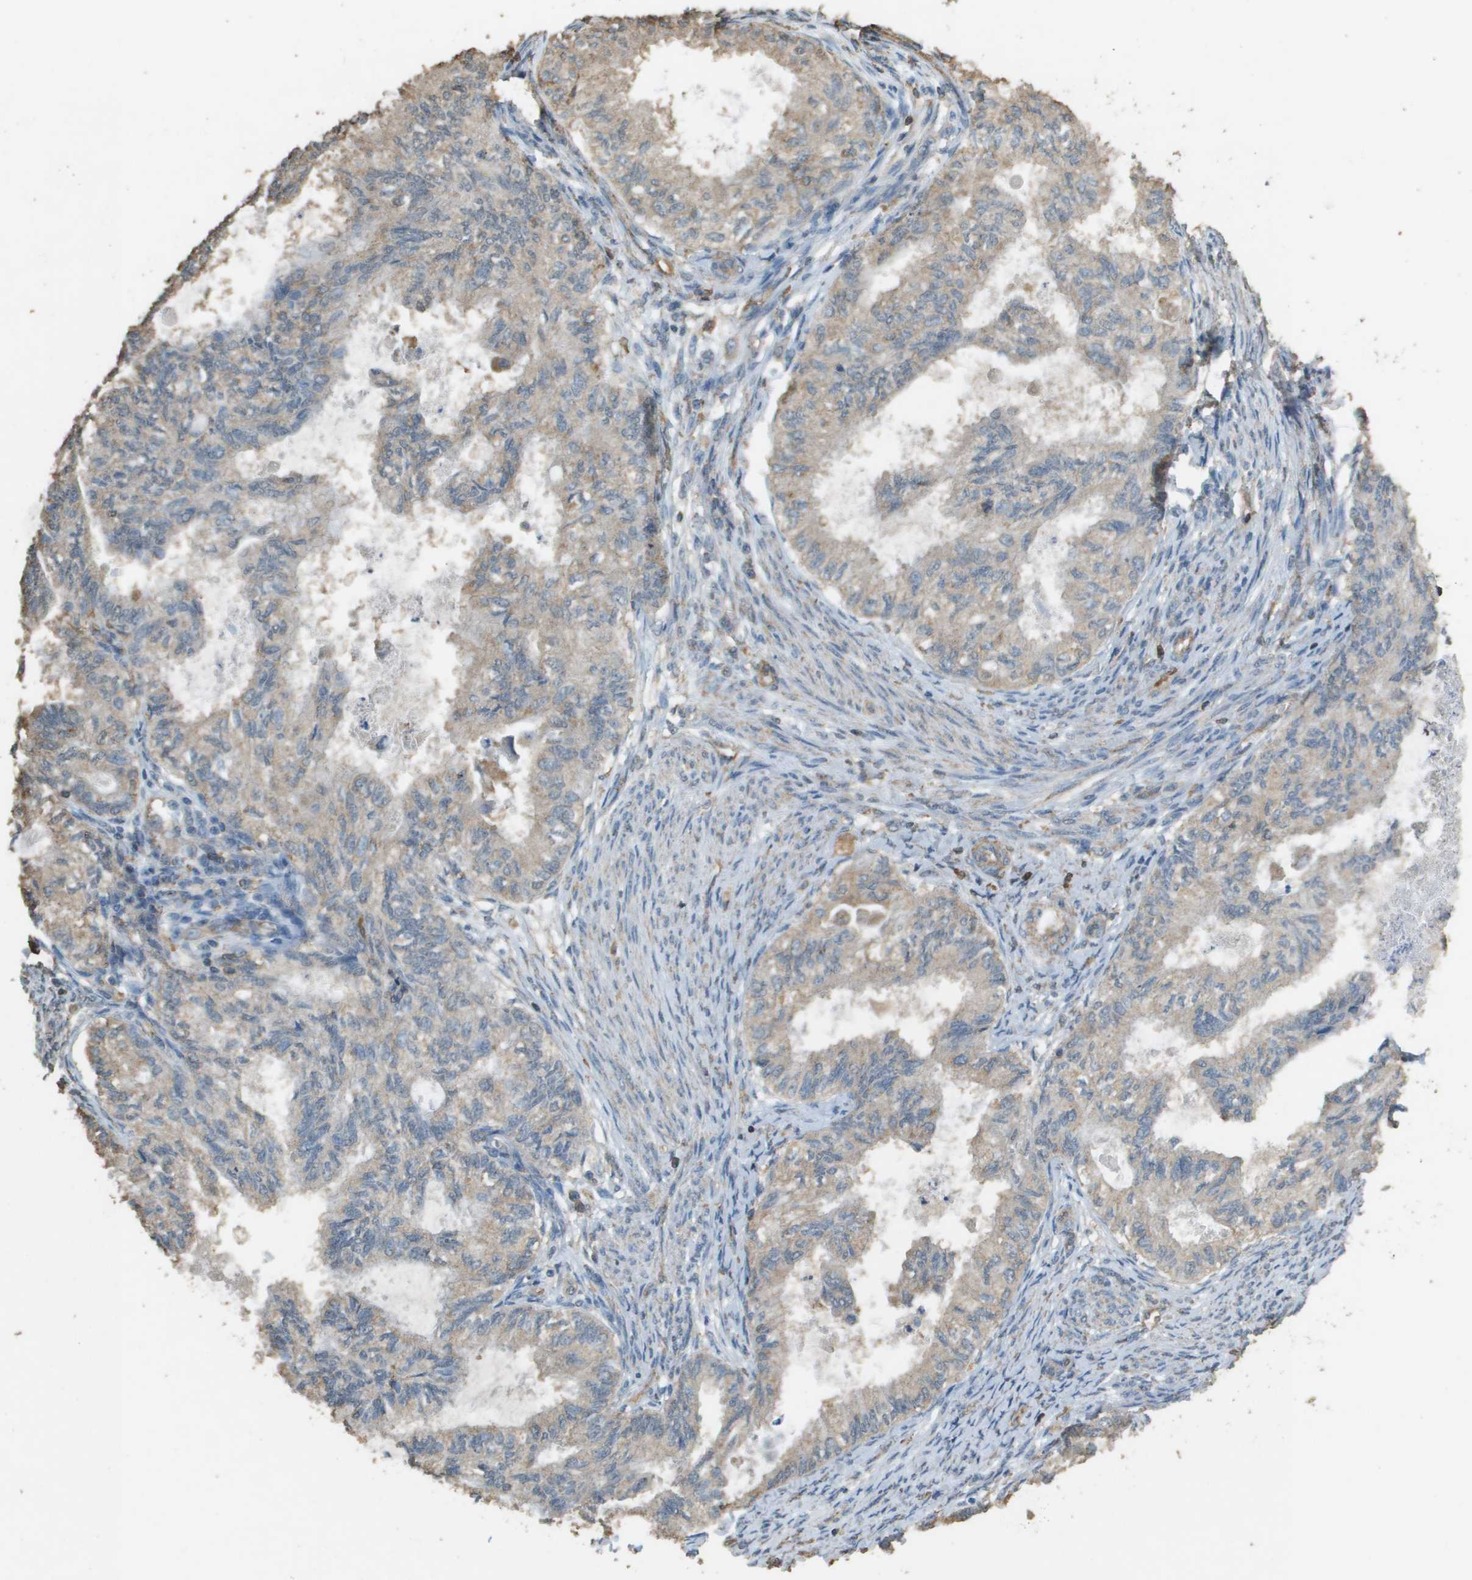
{"staining": {"intensity": "weak", "quantity": ">75%", "location": "cytoplasmic/membranous"}, "tissue": "cervical cancer", "cell_type": "Tumor cells", "image_type": "cancer", "snomed": [{"axis": "morphology", "description": "Normal tissue, NOS"}, {"axis": "morphology", "description": "Adenocarcinoma, NOS"}, {"axis": "topography", "description": "Cervix"}, {"axis": "topography", "description": "Endometrium"}], "caption": "Immunohistochemistry (IHC) image of cervical adenocarcinoma stained for a protein (brown), which reveals low levels of weak cytoplasmic/membranous positivity in approximately >75% of tumor cells.", "gene": "MS4A7", "patient": {"sex": "female", "age": 86}}